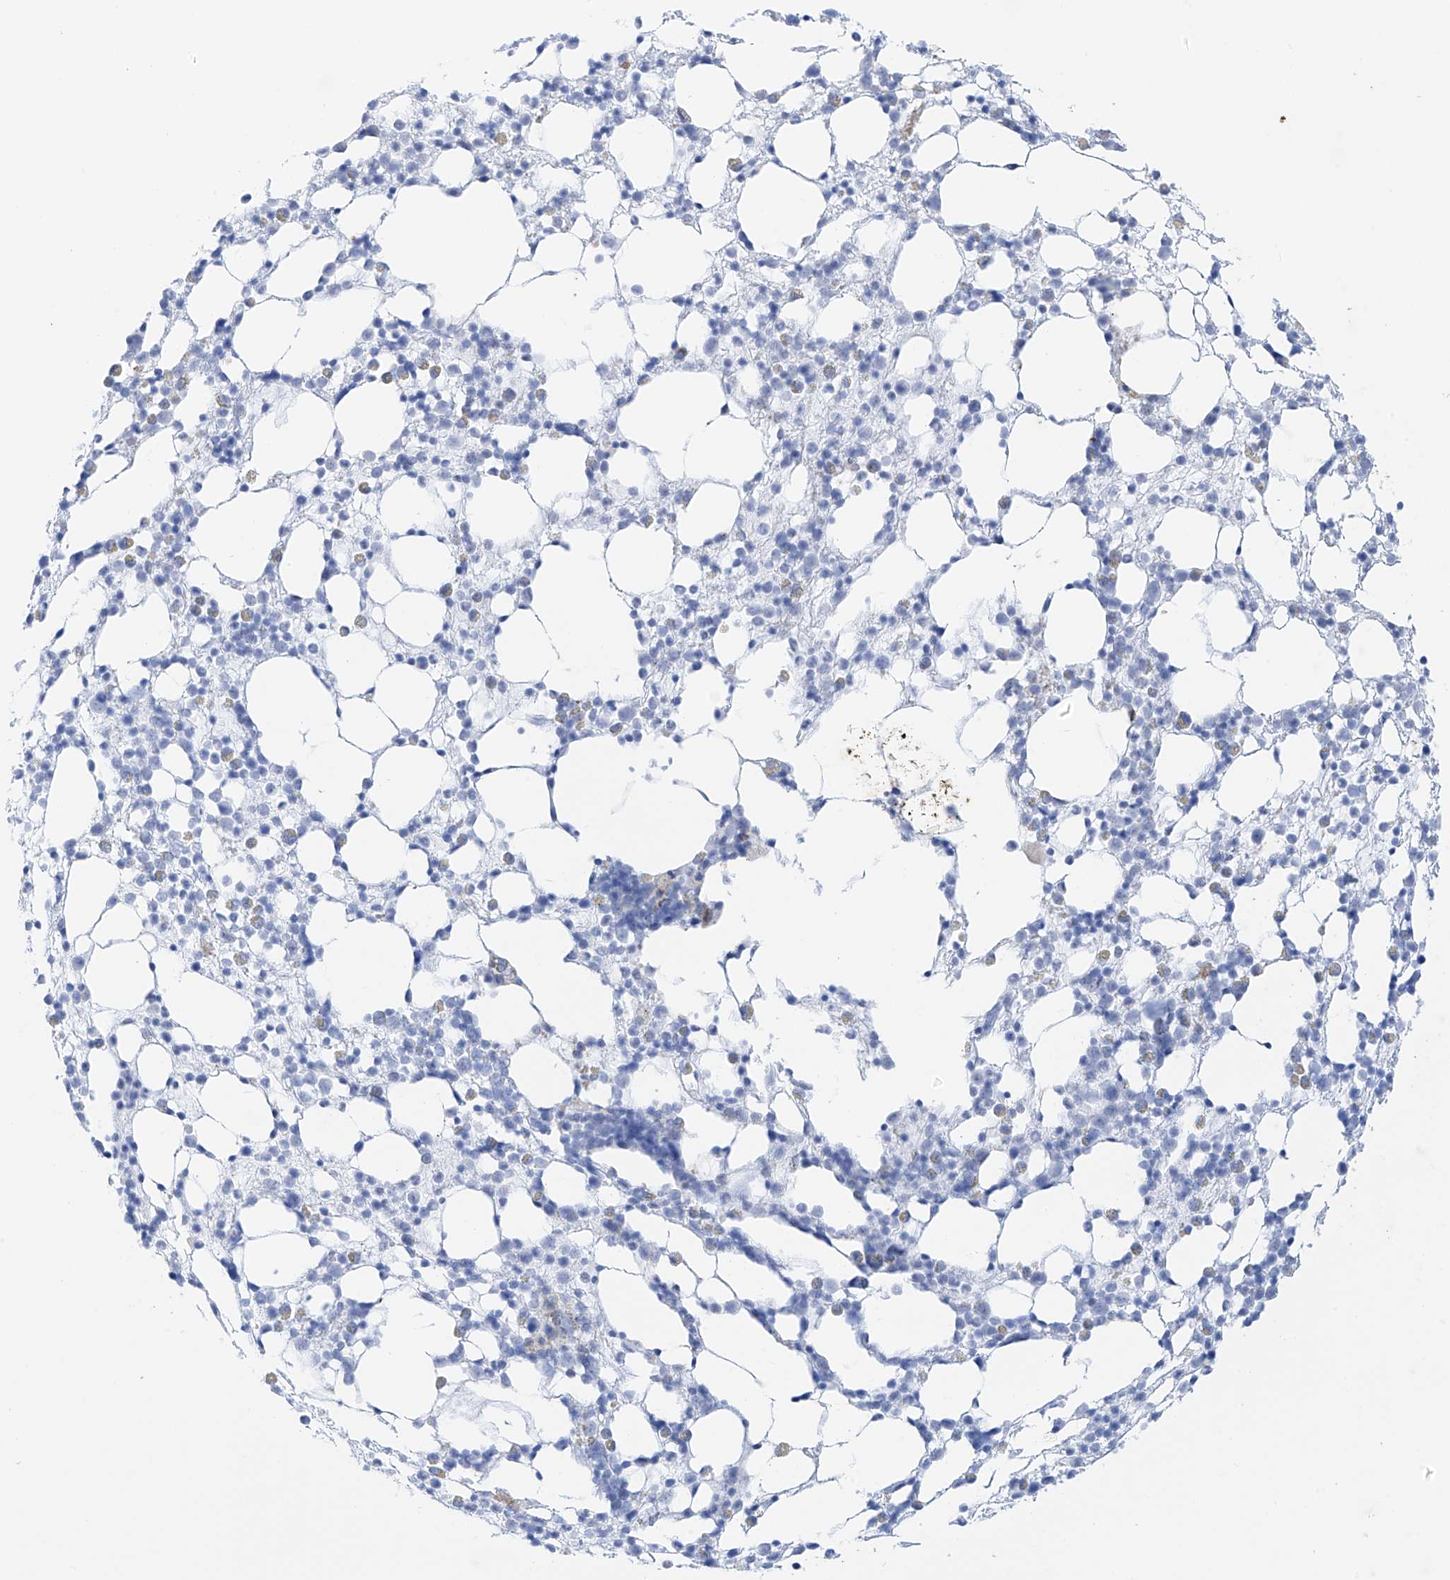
{"staining": {"intensity": "negative", "quantity": "none", "location": "none"}, "tissue": "bone marrow", "cell_type": "Hematopoietic cells", "image_type": "normal", "snomed": [{"axis": "morphology", "description": "Normal tissue, NOS"}, {"axis": "topography", "description": "Bone marrow"}], "caption": "An IHC image of normal bone marrow is shown. There is no staining in hematopoietic cells of bone marrow. (DAB IHC visualized using brightfield microscopy, high magnification).", "gene": "PSPH", "patient": {"sex": "female", "age": 57}}